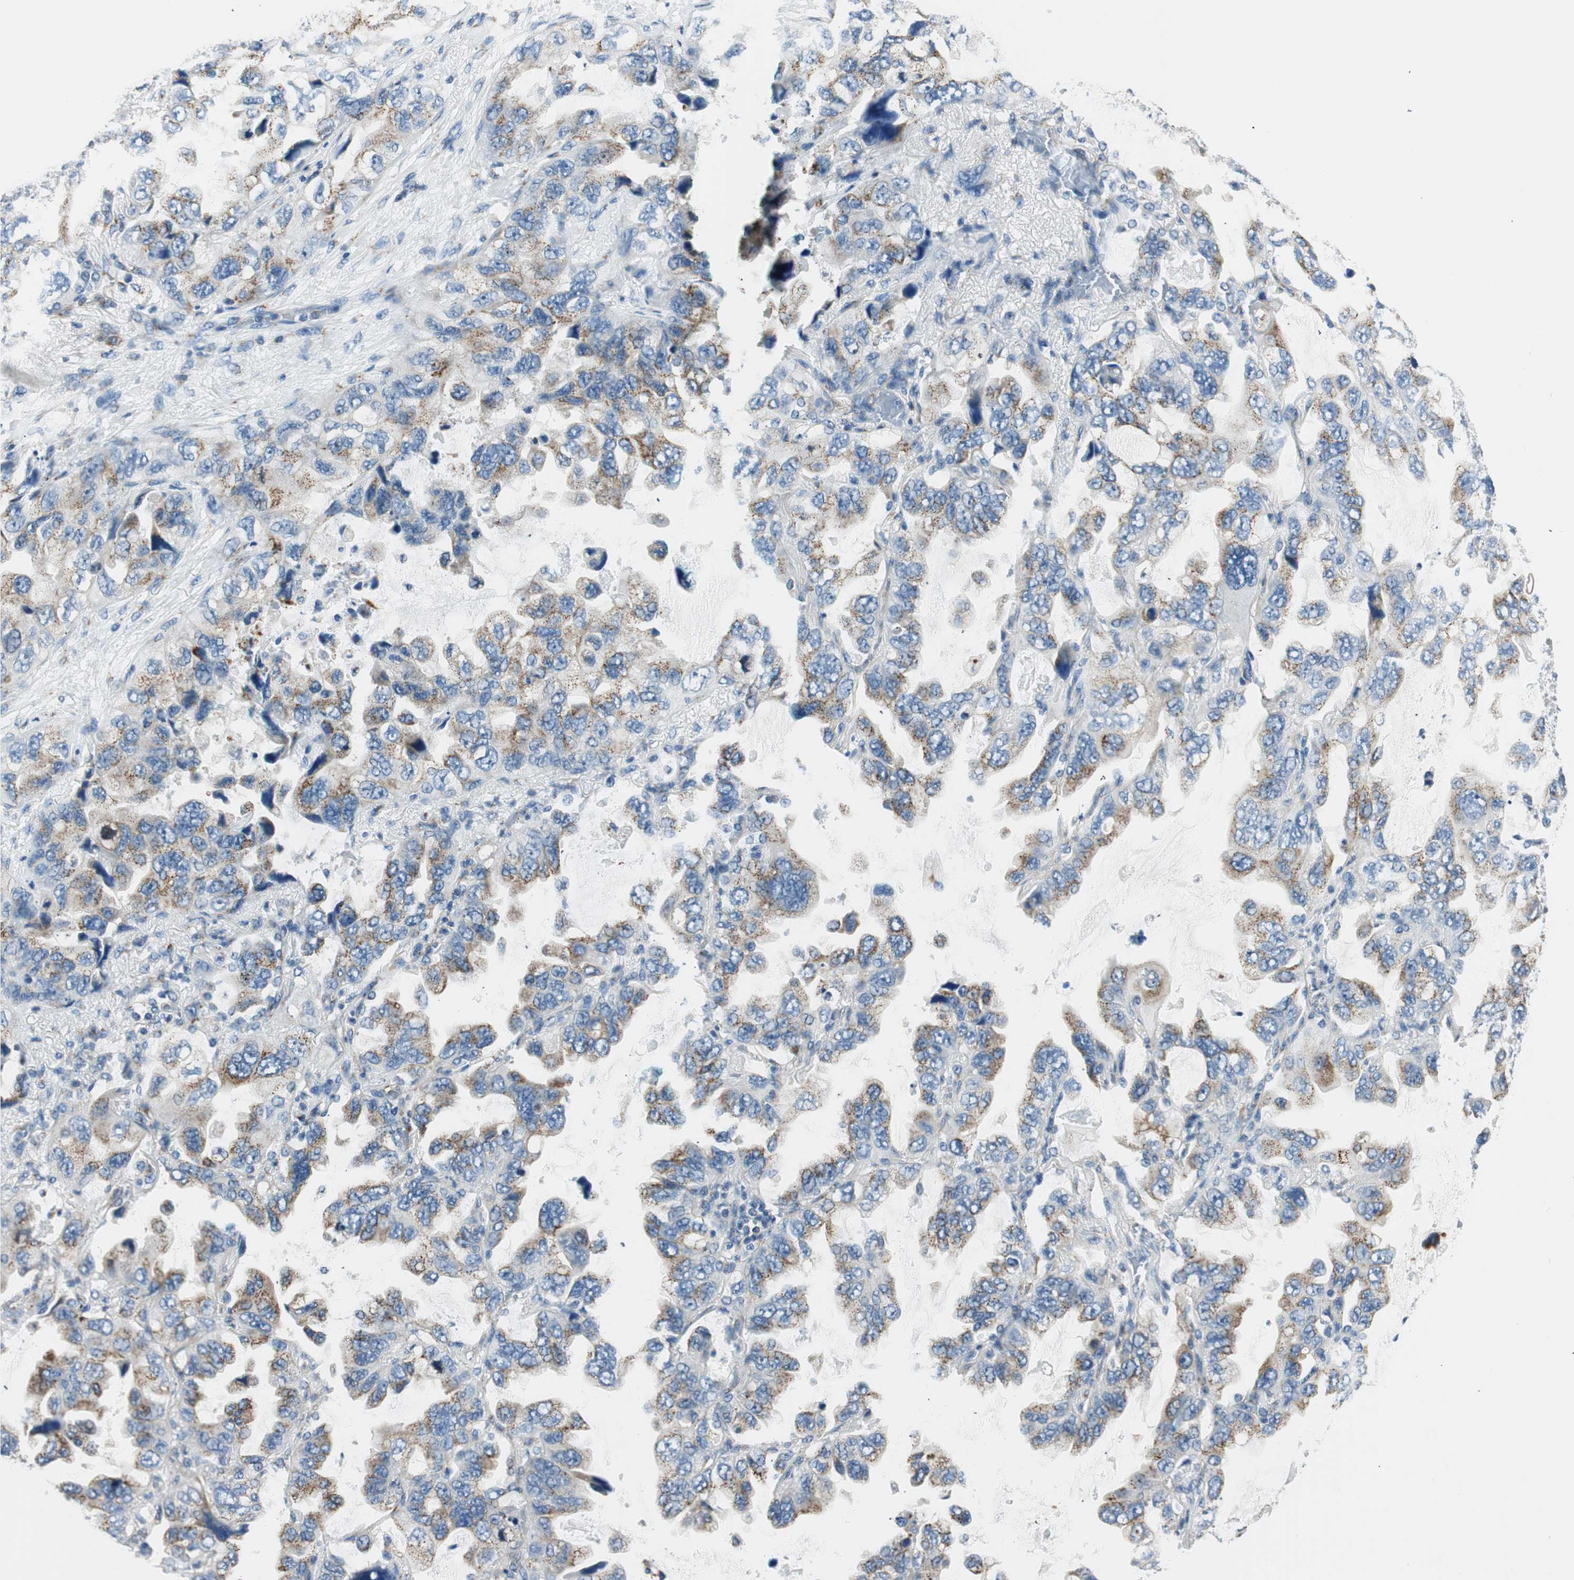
{"staining": {"intensity": "moderate", "quantity": "25%-75%", "location": "cytoplasmic/membranous"}, "tissue": "lung cancer", "cell_type": "Tumor cells", "image_type": "cancer", "snomed": [{"axis": "morphology", "description": "Squamous cell carcinoma, NOS"}, {"axis": "topography", "description": "Lung"}], "caption": "An image of human squamous cell carcinoma (lung) stained for a protein reveals moderate cytoplasmic/membranous brown staining in tumor cells.", "gene": "TMF1", "patient": {"sex": "female", "age": 73}}